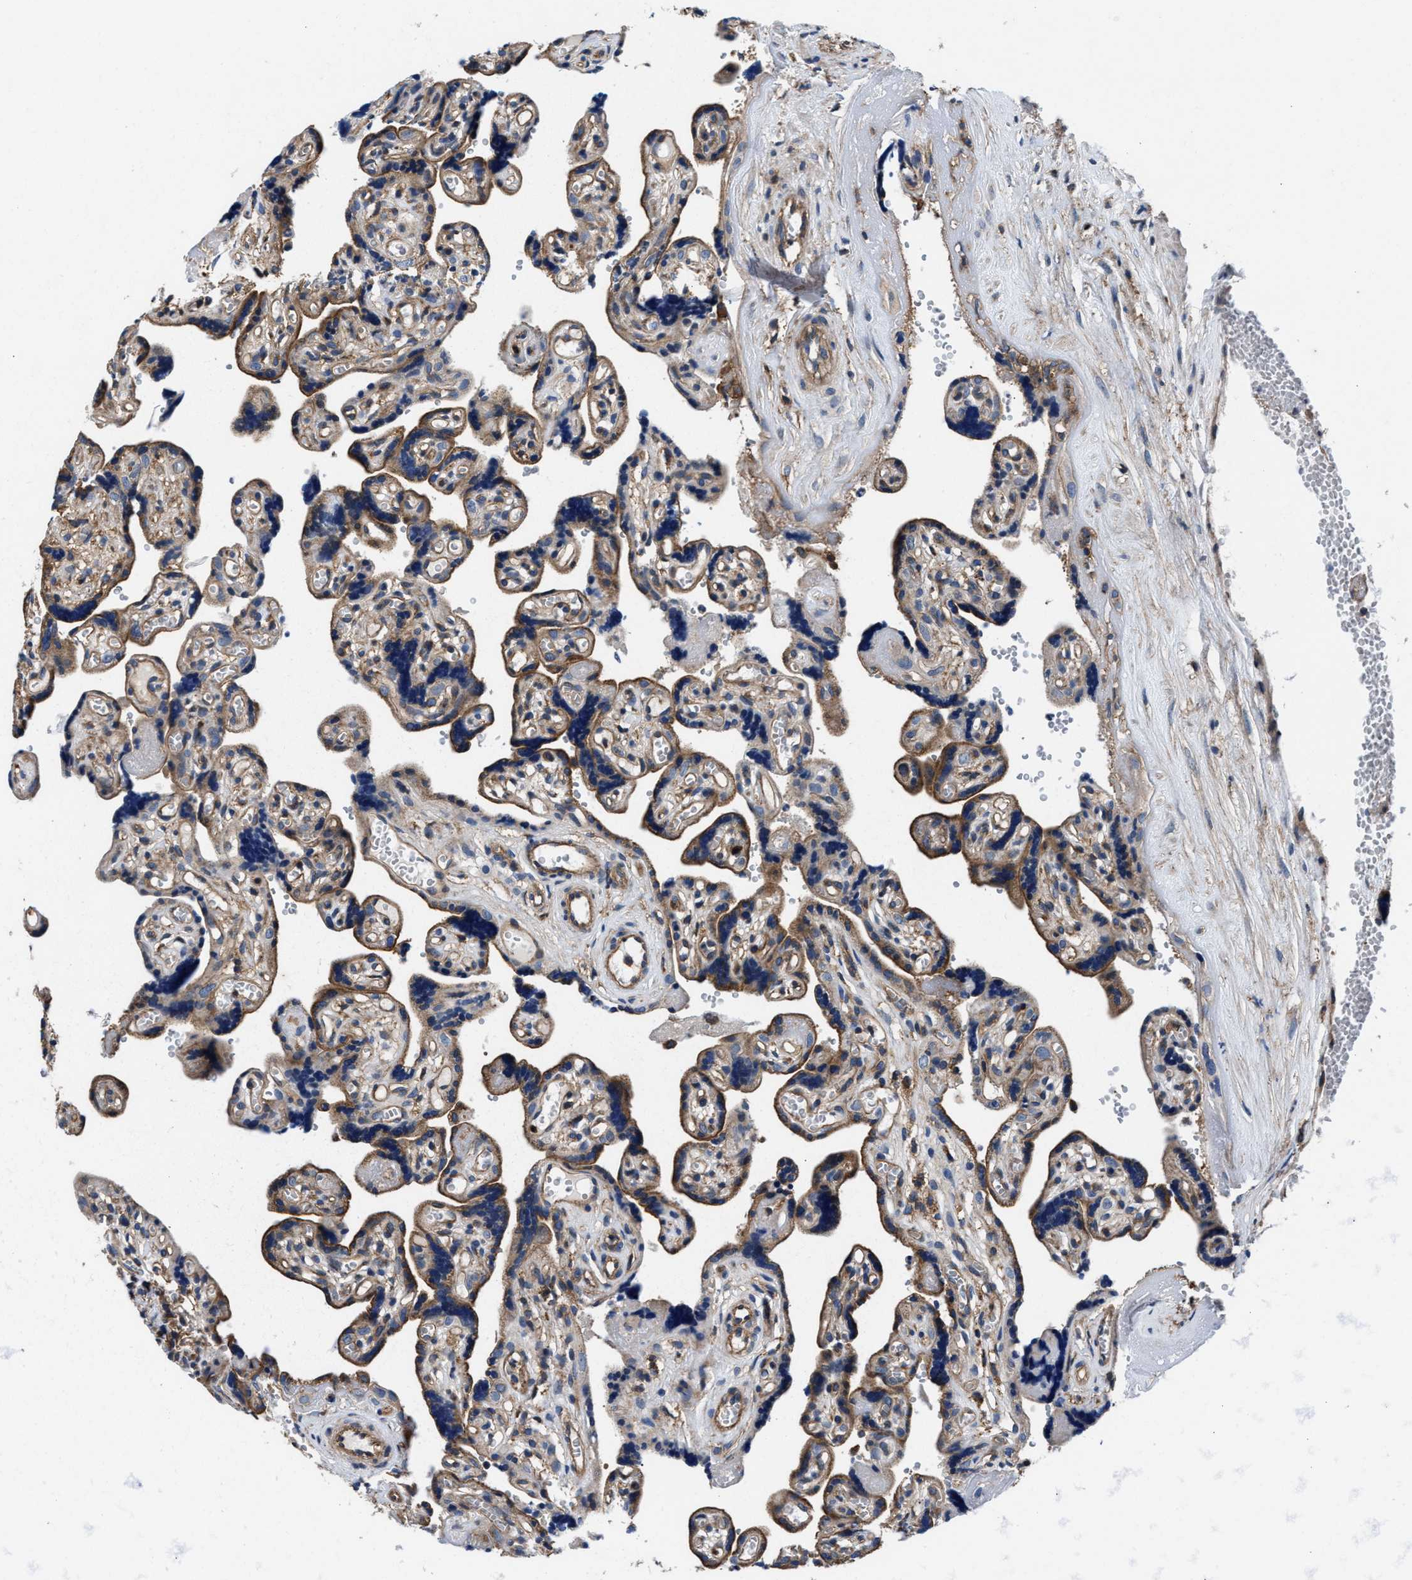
{"staining": {"intensity": "moderate", "quantity": ">75%", "location": "cytoplasmic/membranous"}, "tissue": "placenta", "cell_type": "Decidual cells", "image_type": "normal", "snomed": [{"axis": "morphology", "description": "Normal tissue, NOS"}, {"axis": "topography", "description": "Placenta"}], "caption": "High-magnification brightfield microscopy of normal placenta stained with DAB (3,3'-diaminobenzidine) (brown) and counterstained with hematoxylin (blue). decidual cells exhibit moderate cytoplasmic/membranous staining is appreciated in approximately>75% of cells. (DAB IHC, brown staining for protein, blue staining for nuclei).", "gene": "PPP1R9B", "patient": {"sex": "female", "age": 30}}